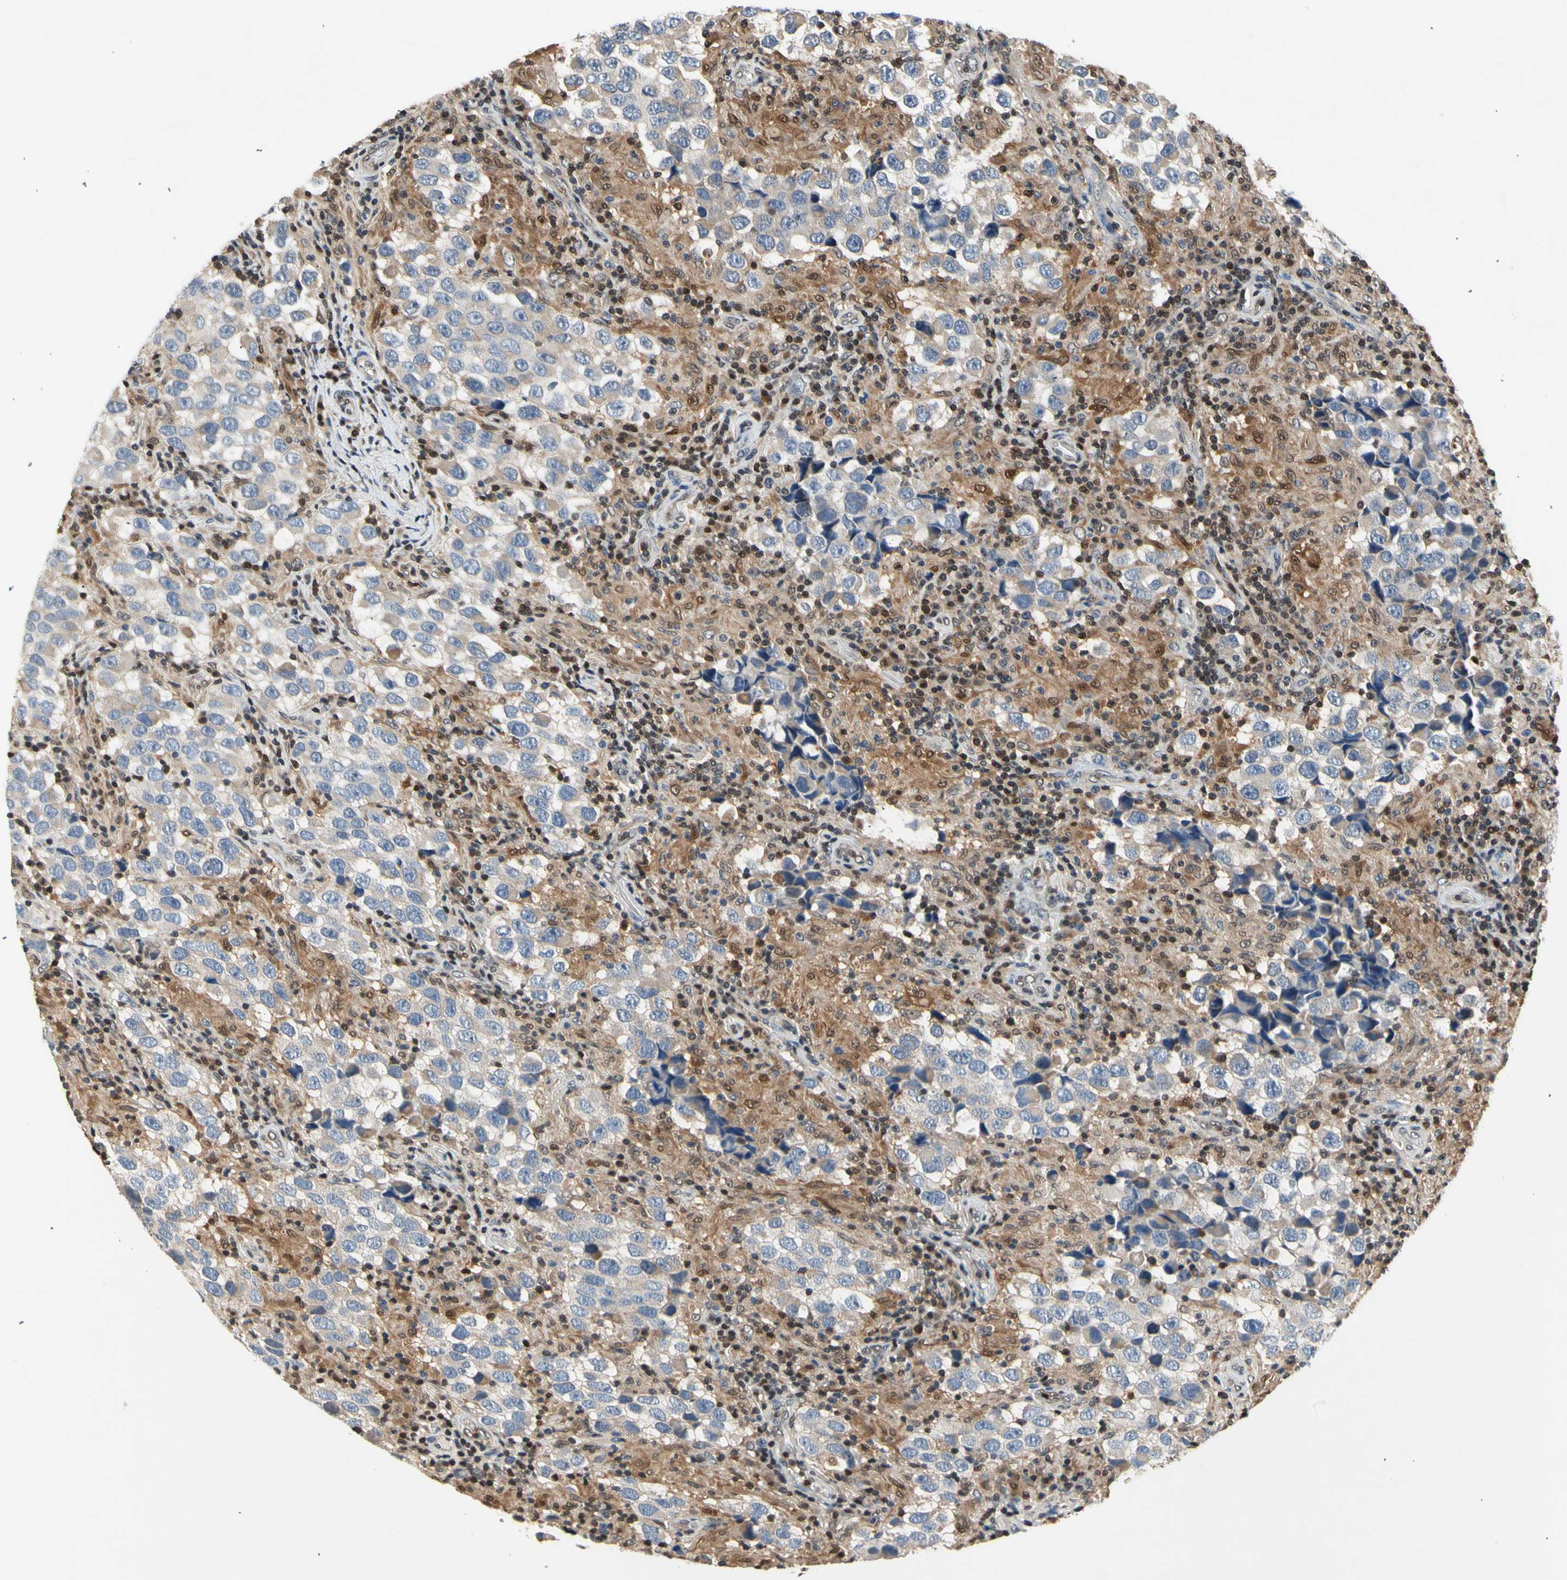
{"staining": {"intensity": "weak", "quantity": ">75%", "location": "cytoplasmic/membranous"}, "tissue": "testis cancer", "cell_type": "Tumor cells", "image_type": "cancer", "snomed": [{"axis": "morphology", "description": "Carcinoma, Embryonal, NOS"}, {"axis": "topography", "description": "Testis"}], "caption": "Immunohistochemical staining of testis cancer (embryonal carcinoma) reveals low levels of weak cytoplasmic/membranous protein staining in approximately >75% of tumor cells.", "gene": "GSR", "patient": {"sex": "male", "age": 21}}